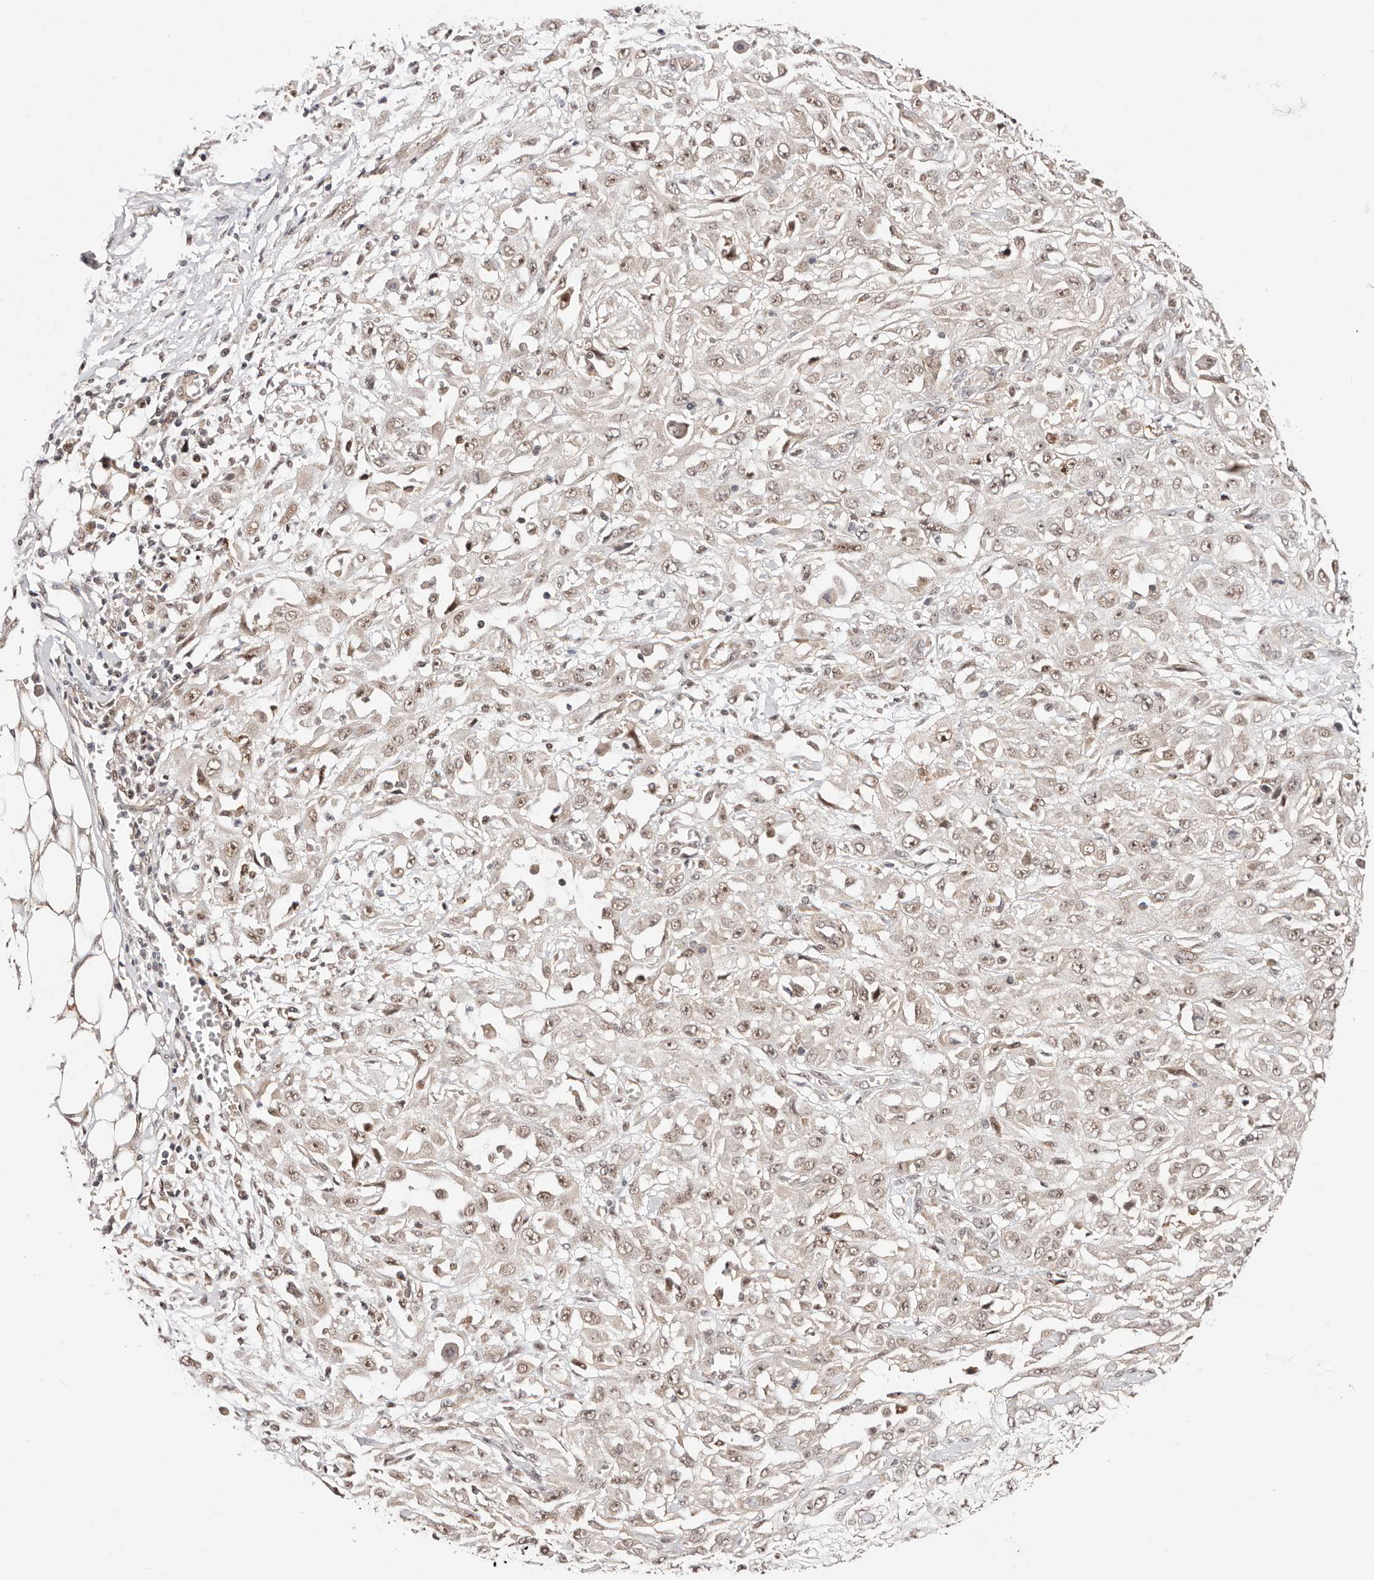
{"staining": {"intensity": "weak", "quantity": "25%-75%", "location": "nuclear"}, "tissue": "skin cancer", "cell_type": "Tumor cells", "image_type": "cancer", "snomed": [{"axis": "morphology", "description": "Squamous cell carcinoma, NOS"}, {"axis": "morphology", "description": "Squamous cell carcinoma, metastatic, NOS"}, {"axis": "topography", "description": "Skin"}, {"axis": "topography", "description": "Lymph node"}], "caption": "Metastatic squamous cell carcinoma (skin) stained with a brown dye demonstrates weak nuclear positive staining in approximately 25%-75% of tumor cells.", "gene": "CTNNBL1", "patient": {"sex": "male", "age": 75}}